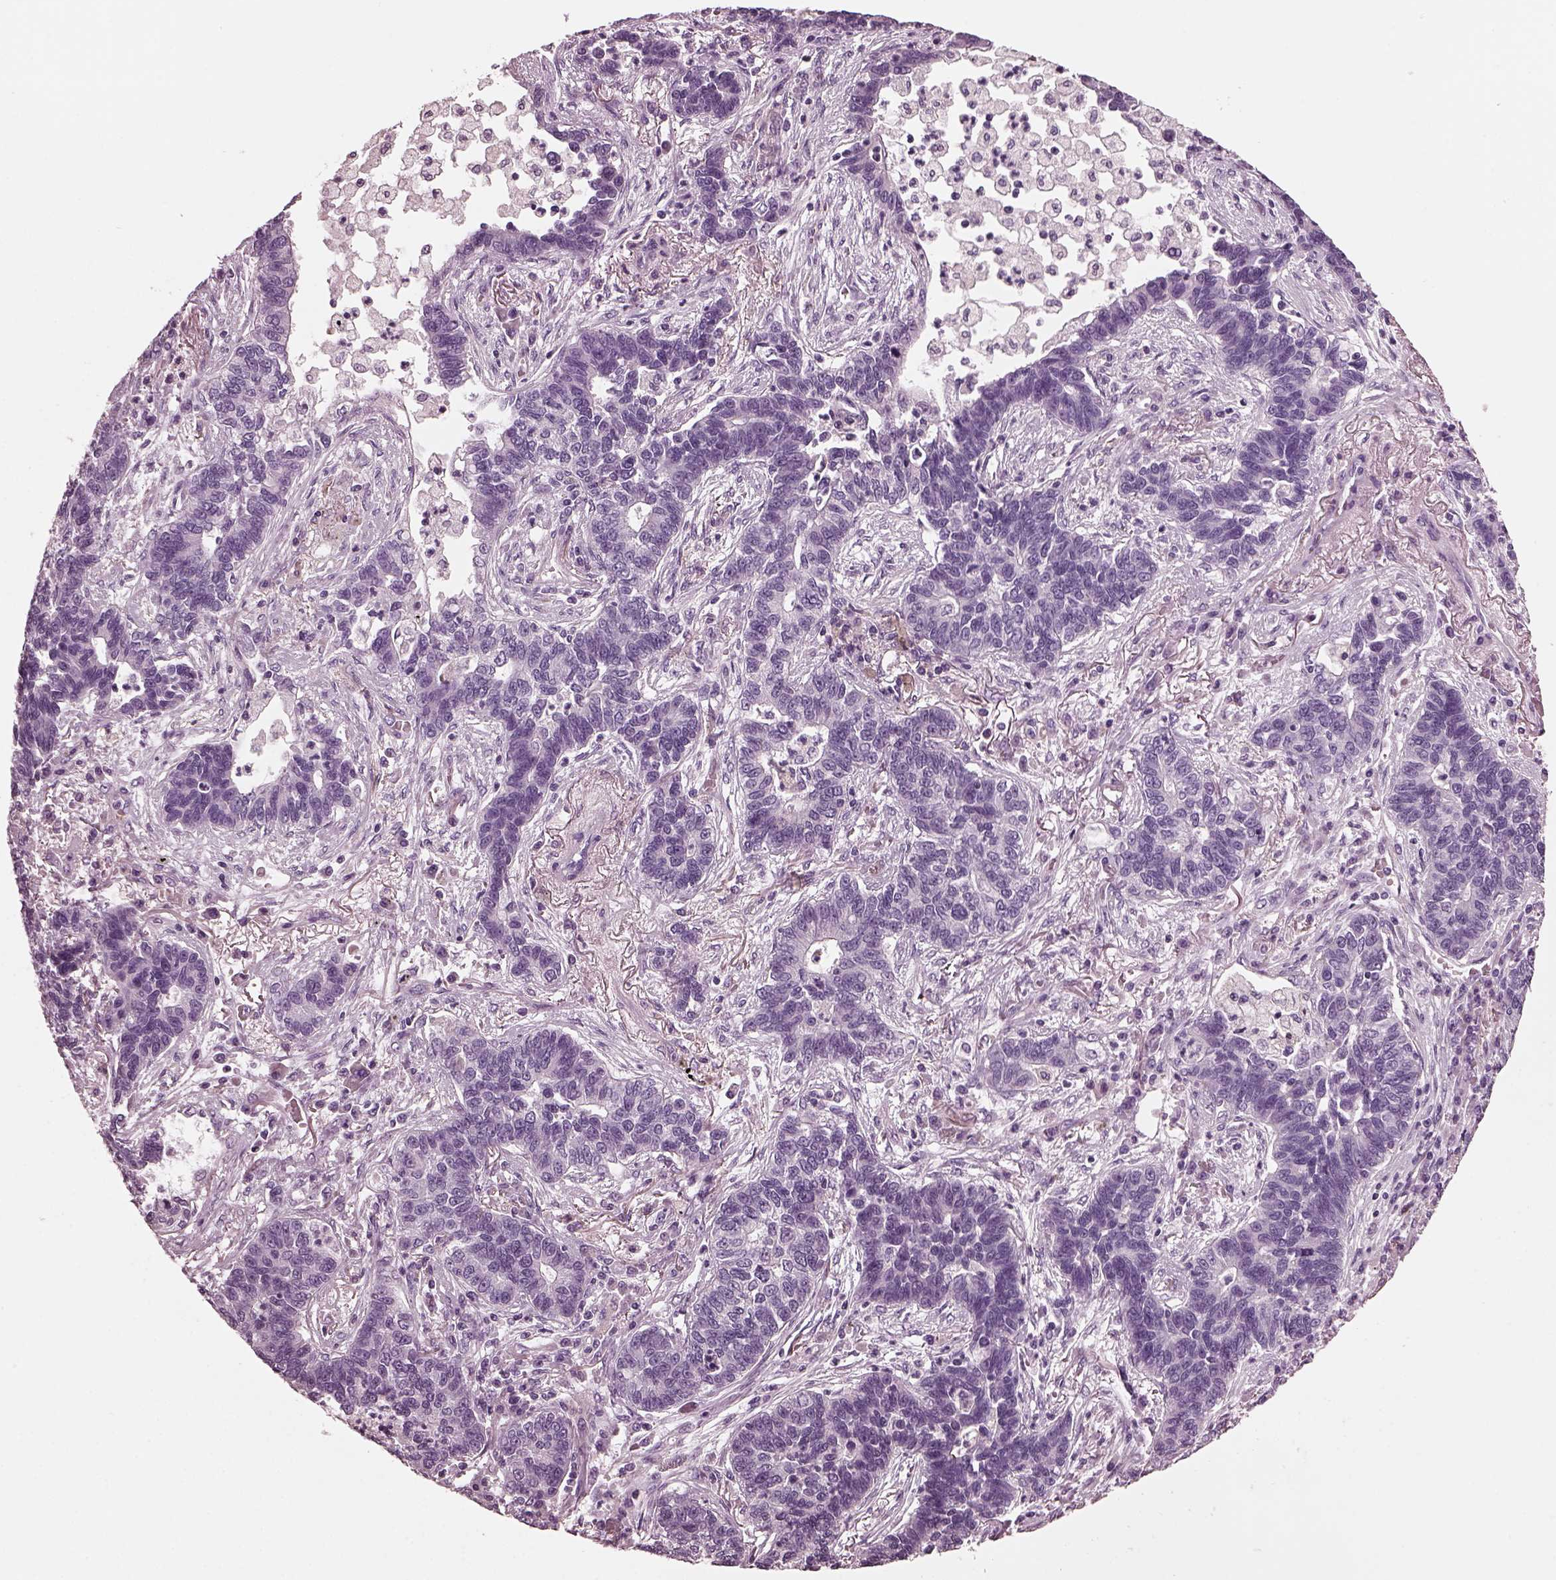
{"staining": {"intensity": "negative", "quantity": "none", "location": "none"}, "tissue": "lung cancer", "cell_type": "Tumor cells", "image_type": "cancer", "snomed": [{"axis": "morphology", "description": "Adenocarcinoma, NOS"}, {"axis": "topography", "description": "Lung"}], "caption": "DAB (3,3'-diaminobenzidine) immunohistochemical staining of human lung cancer demonstrates no significant staining in tumor cells.", "gene": "GDF11", "patient": {"sex": "female", "age": 57}}